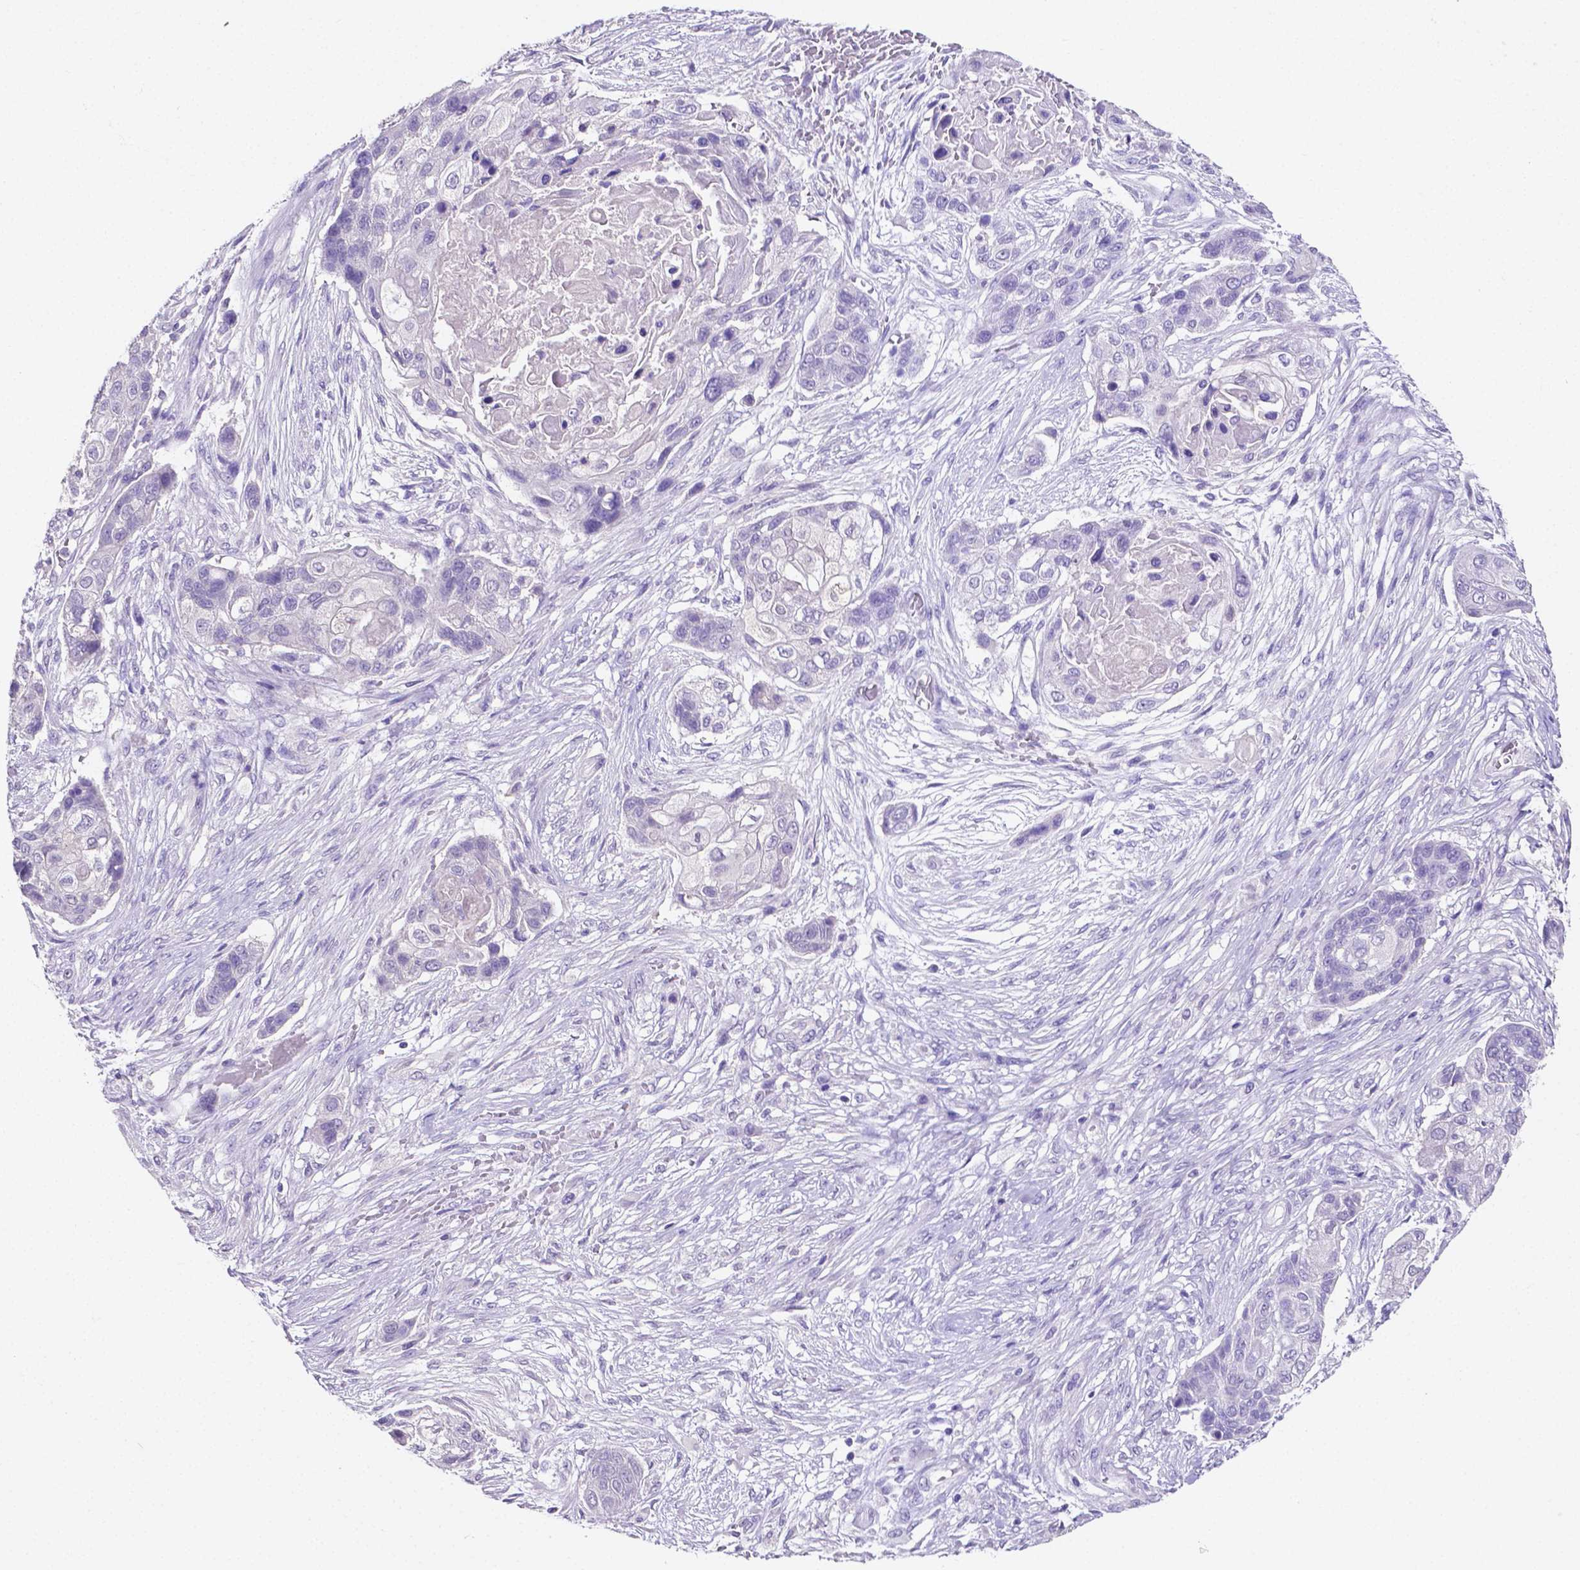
{"staining": {"intensity": "negative", "quantity": "none", "location": "none"}, "tissue": "lung cancer", "cell_type": "Tumor cells", "image_type": "cancer", "snomed": [{"axis": "morphology", "description": "Squamous cell carcinoma, NOS"}, {"axis": "topography", "description": "Lung"}], "caption": "The immunohistochemistry (IHC) histopathology image has no significant staining in tumor cells of squamous cell carcinoma (lung) tissue. Nuclei are stained in blue.", "gene": "SLC22A2", "patient": {"sex": "male", "age": 69}}